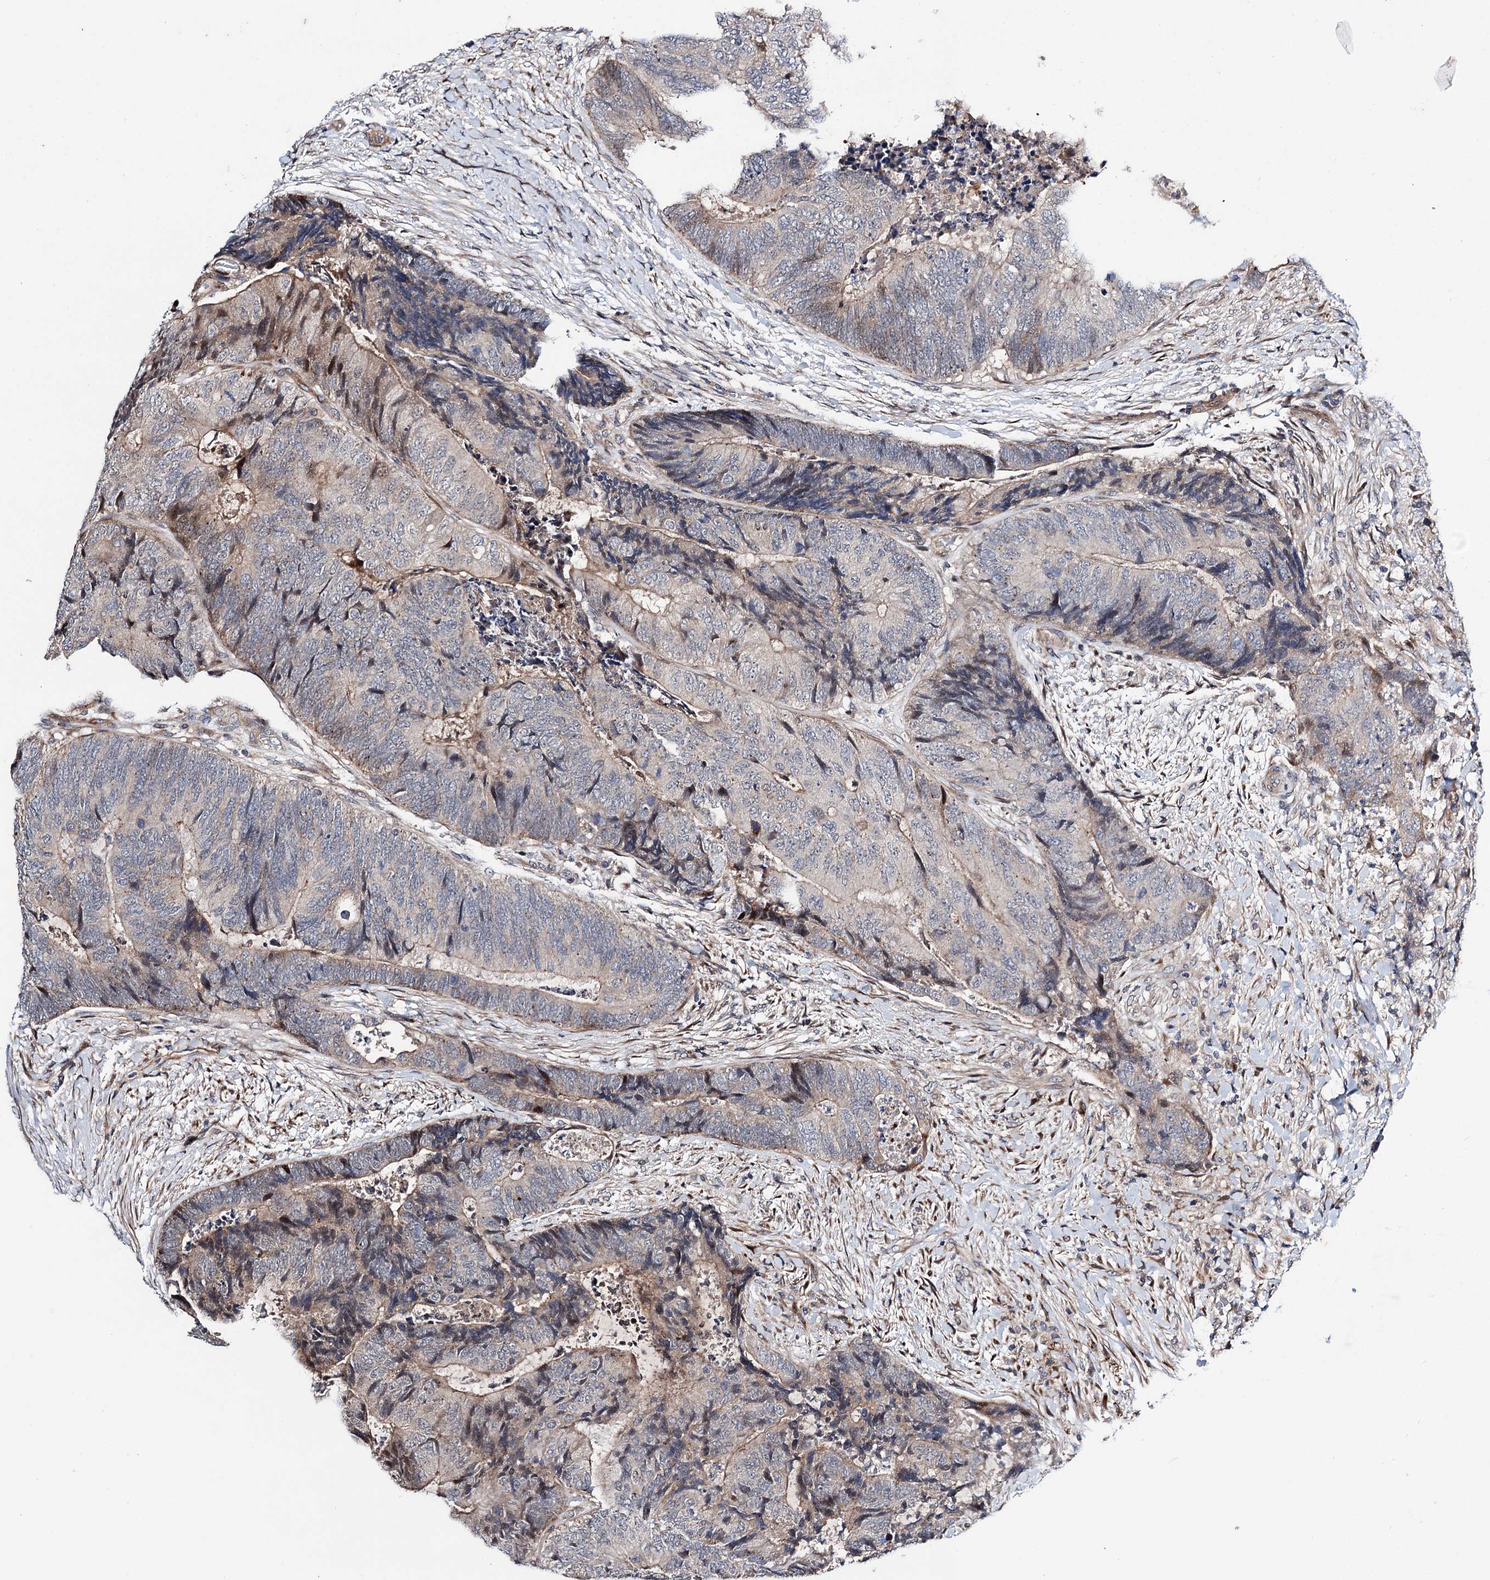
{"staining": {"intensity": "weak", "quantity": "<25%", "location": "cytoplasmic/membranous"}, "tissue": "colorectal cancer", "cell_type": "Tumor cells", "image_type": "cancer", "snomed": [{"axis": "morphology", "description": "Adenocarcinoma, NOS"}, {"axis": "topography", "description": "Colon"}], "caption": "This image is of colorectal cancer stained with immunohistochemistry to label a protein in brown with the nuclei are counter-stained blue. There is no expression in tumor cells. The staining was performed using DAB (3,3'-diaminobenzidine) to visualize the protein expression in brown, while the nuclei were stained in blue with hematoxylin (Magnification: 20x).", "gene": "UBR1", "patient": {"sex": "female", "age": 67}}